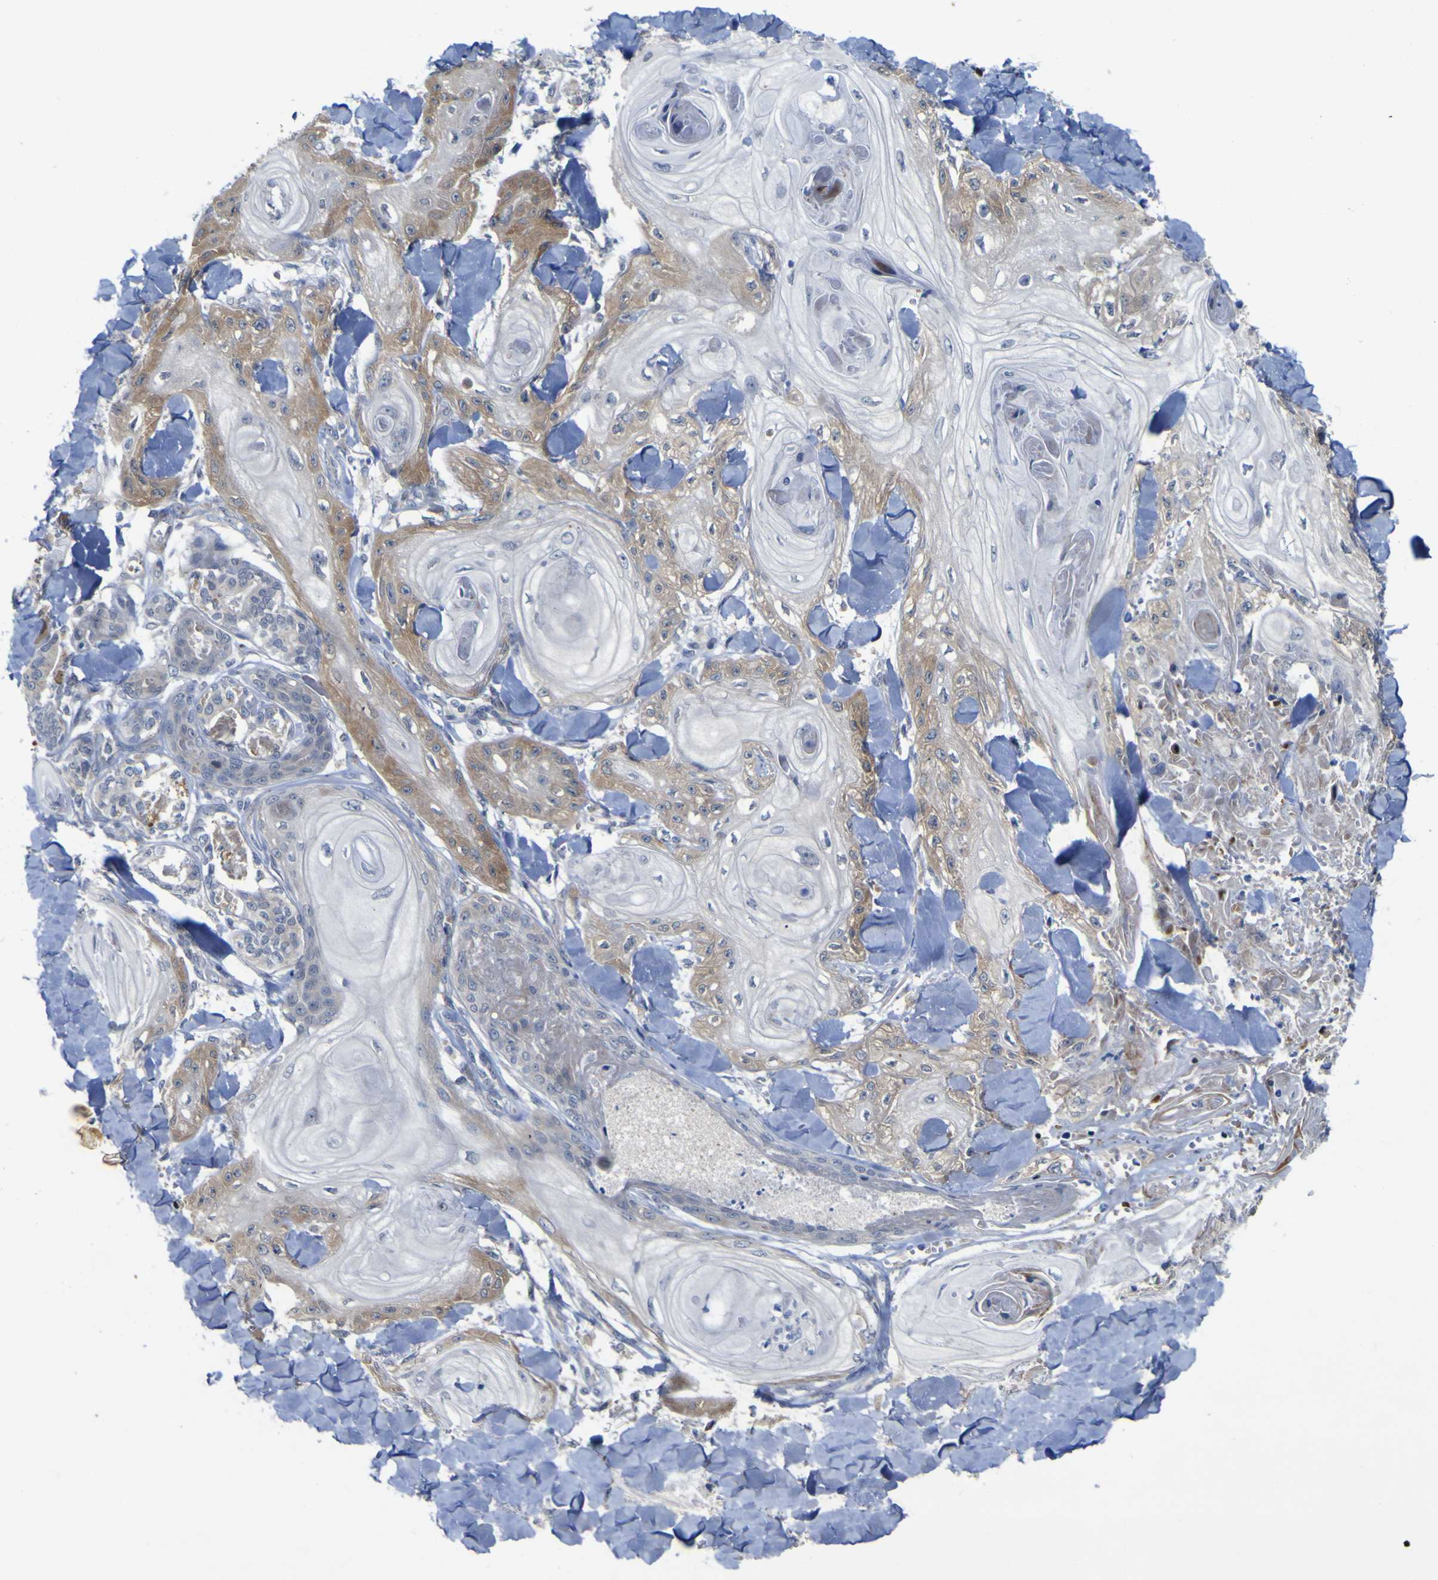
{"staining": {"intensity": "moderate", "quantity": "25%-75%", "location": "cytoplasmic/membranous"}, "tissue": "skin cancer", "cell_type": "Tumor cells", "image_type": "cancer", "snomed": [{"axis": "morphology", "description": "Squamous cell carcinoma, NOS"}, {"axis": "topography", "description": "Skin"}], "caption": "Squamous cell carcinoma (skin) stained for a protein (brown) reveals moderate cytoplasmic/membranous positive staining in approximately 25%-75% of tumor cells.", "gene": "NAV1", "patient": {"sex": "male", "age": 74}}